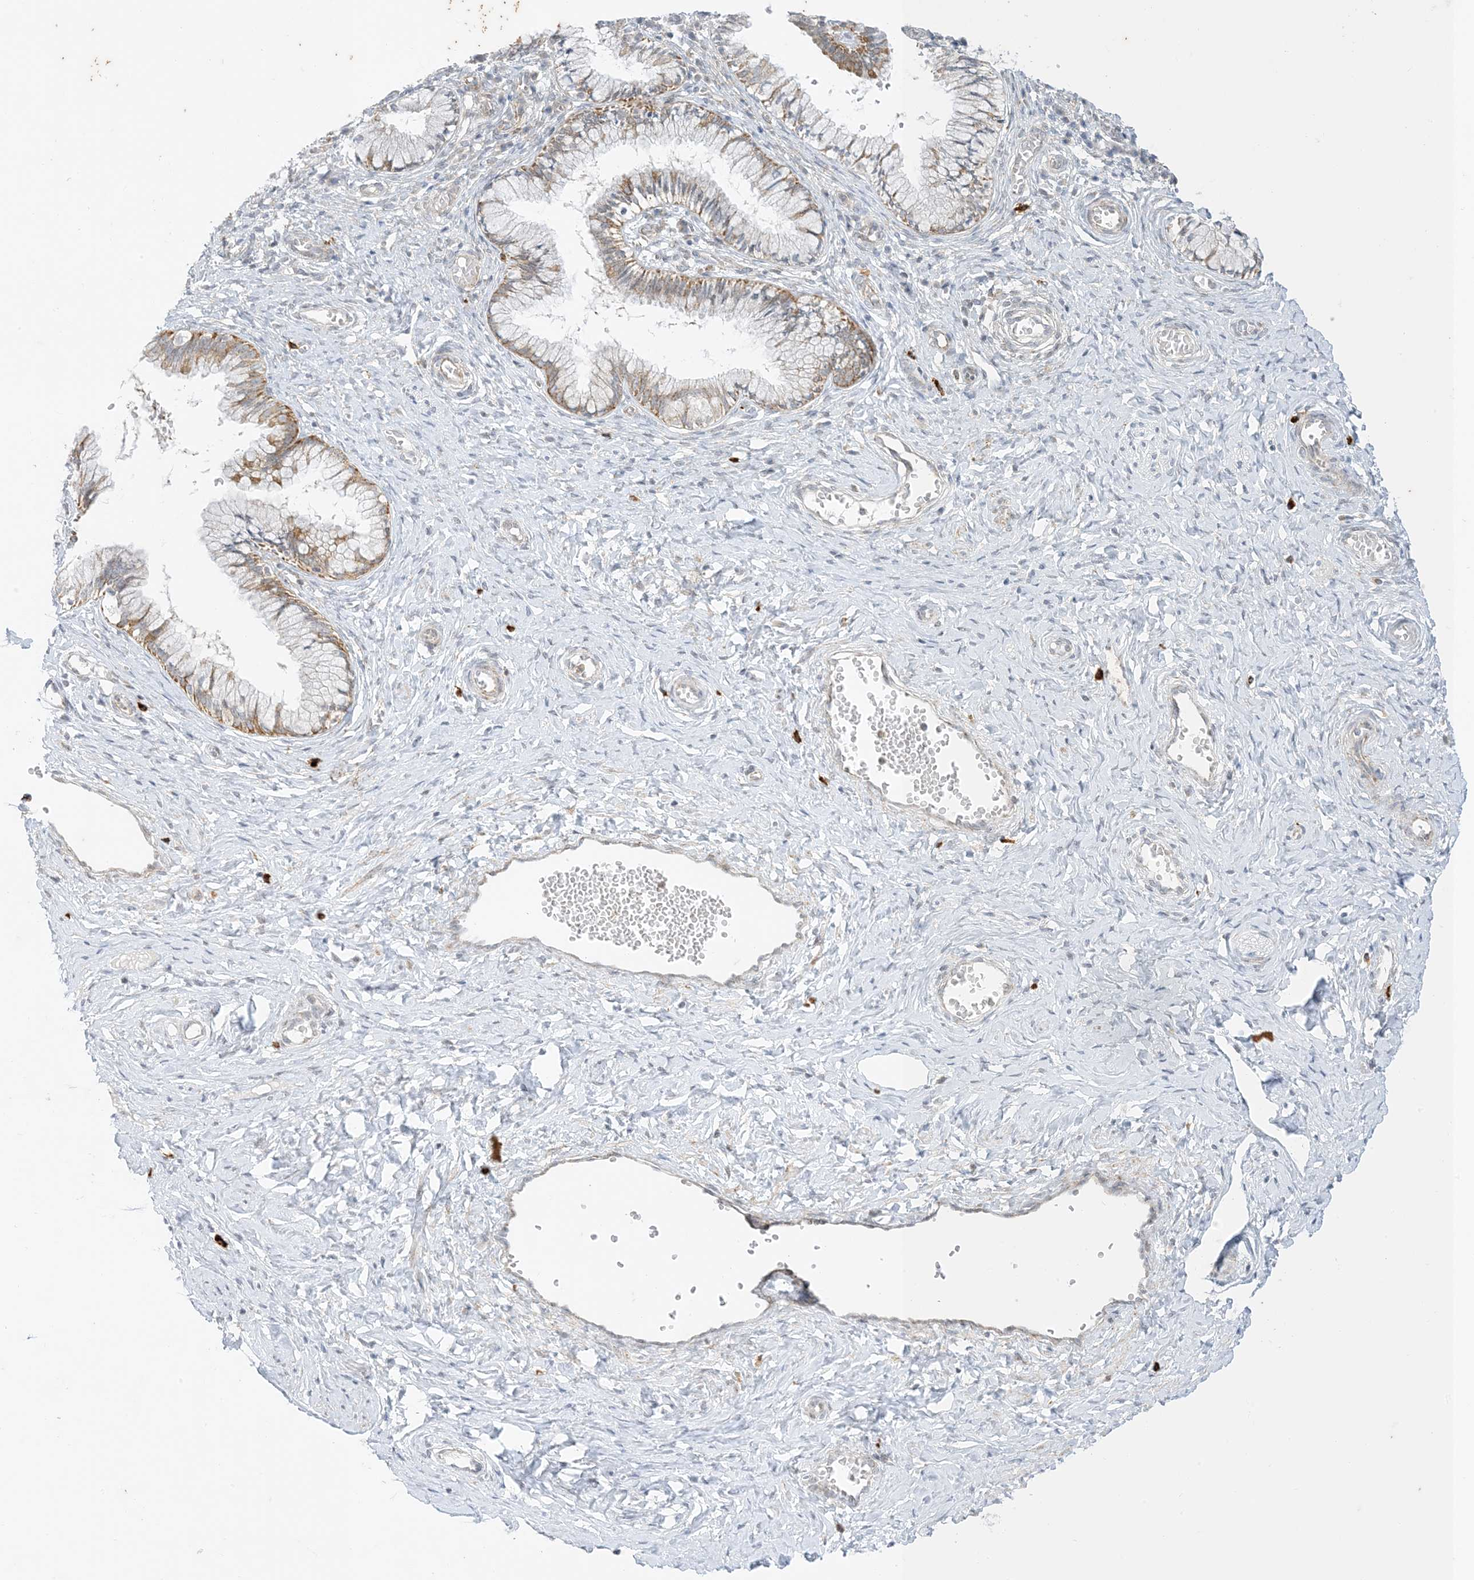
{"staining": {"intensity": "negative", "quantity": "none", "location": "none"}, "tissue": "cervix", "cell_type": "Glandular cells", "image_type": "normal", "snomed": [{"axis": "morphology", "description": "Normal tissue, NOS"}, {"axis": "topography", "description": "Cervix"}], "caption": "An immunohistochemistry micrograph of normal cervix is shown. There is no staining in glandular cells of cervix.", "gene": "RAC1", "patient": {"sex": "female", "age": 27}}